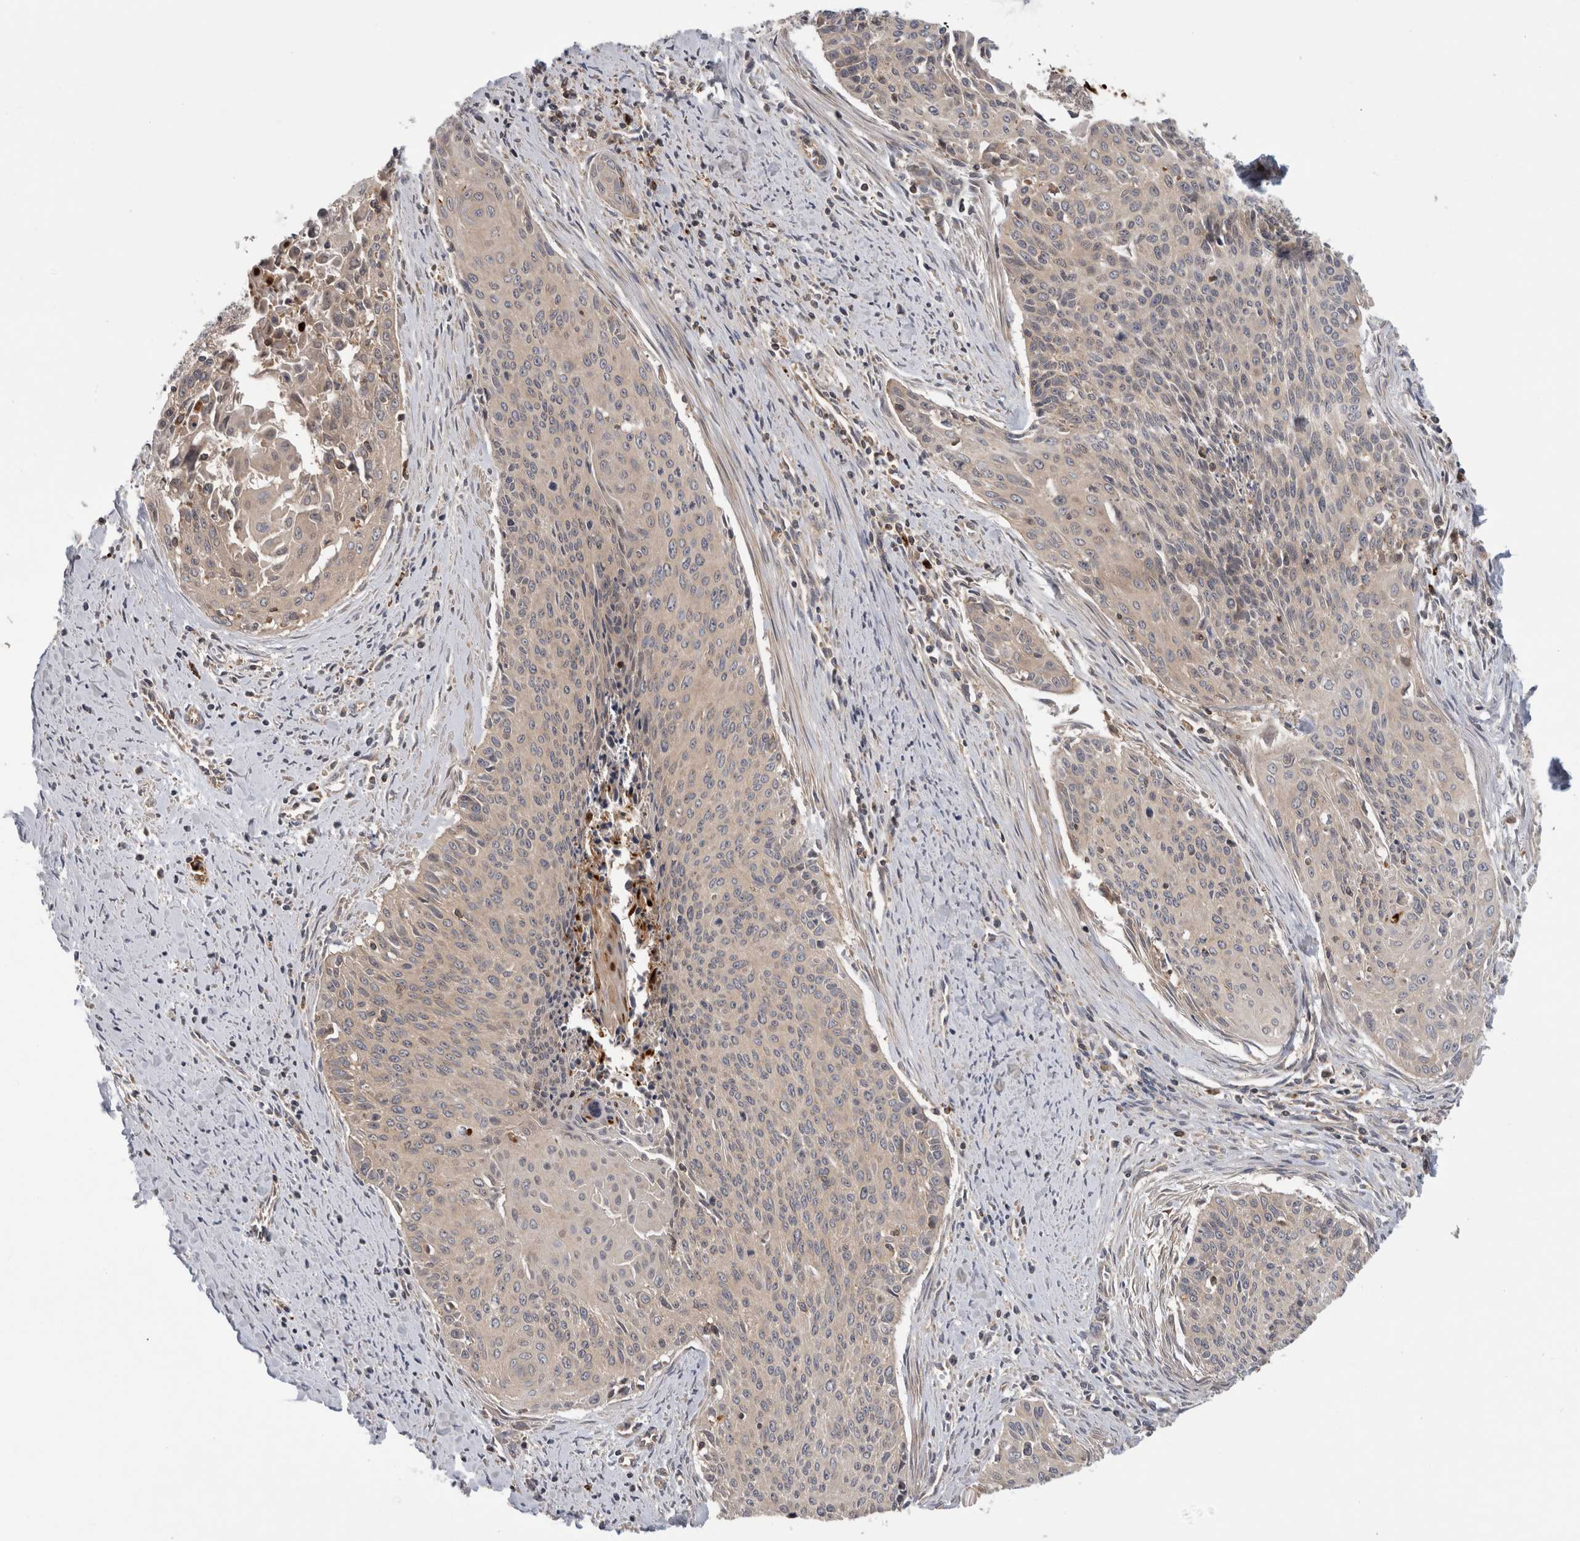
{"staining": {"intensity": "weak", "quantity": "25%-75%", "location": "cytoplasmic/membranous"}, "tissue": "cervical cancer", "cell_type": "Tumor cells", "image_type": "cancer", "snomed": [{"axis": "morphology", "description": "Squamous cell carcinoma, NOS"}, {"axis": "topography", "description": "Cervix"}], "caption": "Weak cytoplasmic/membranous positivity for a protein is seen in about 25%-75% of tumor cells of cervical cancer using IHC.", "gene": "GRIK2", "patient": {"sex": "female", "age": 55}}